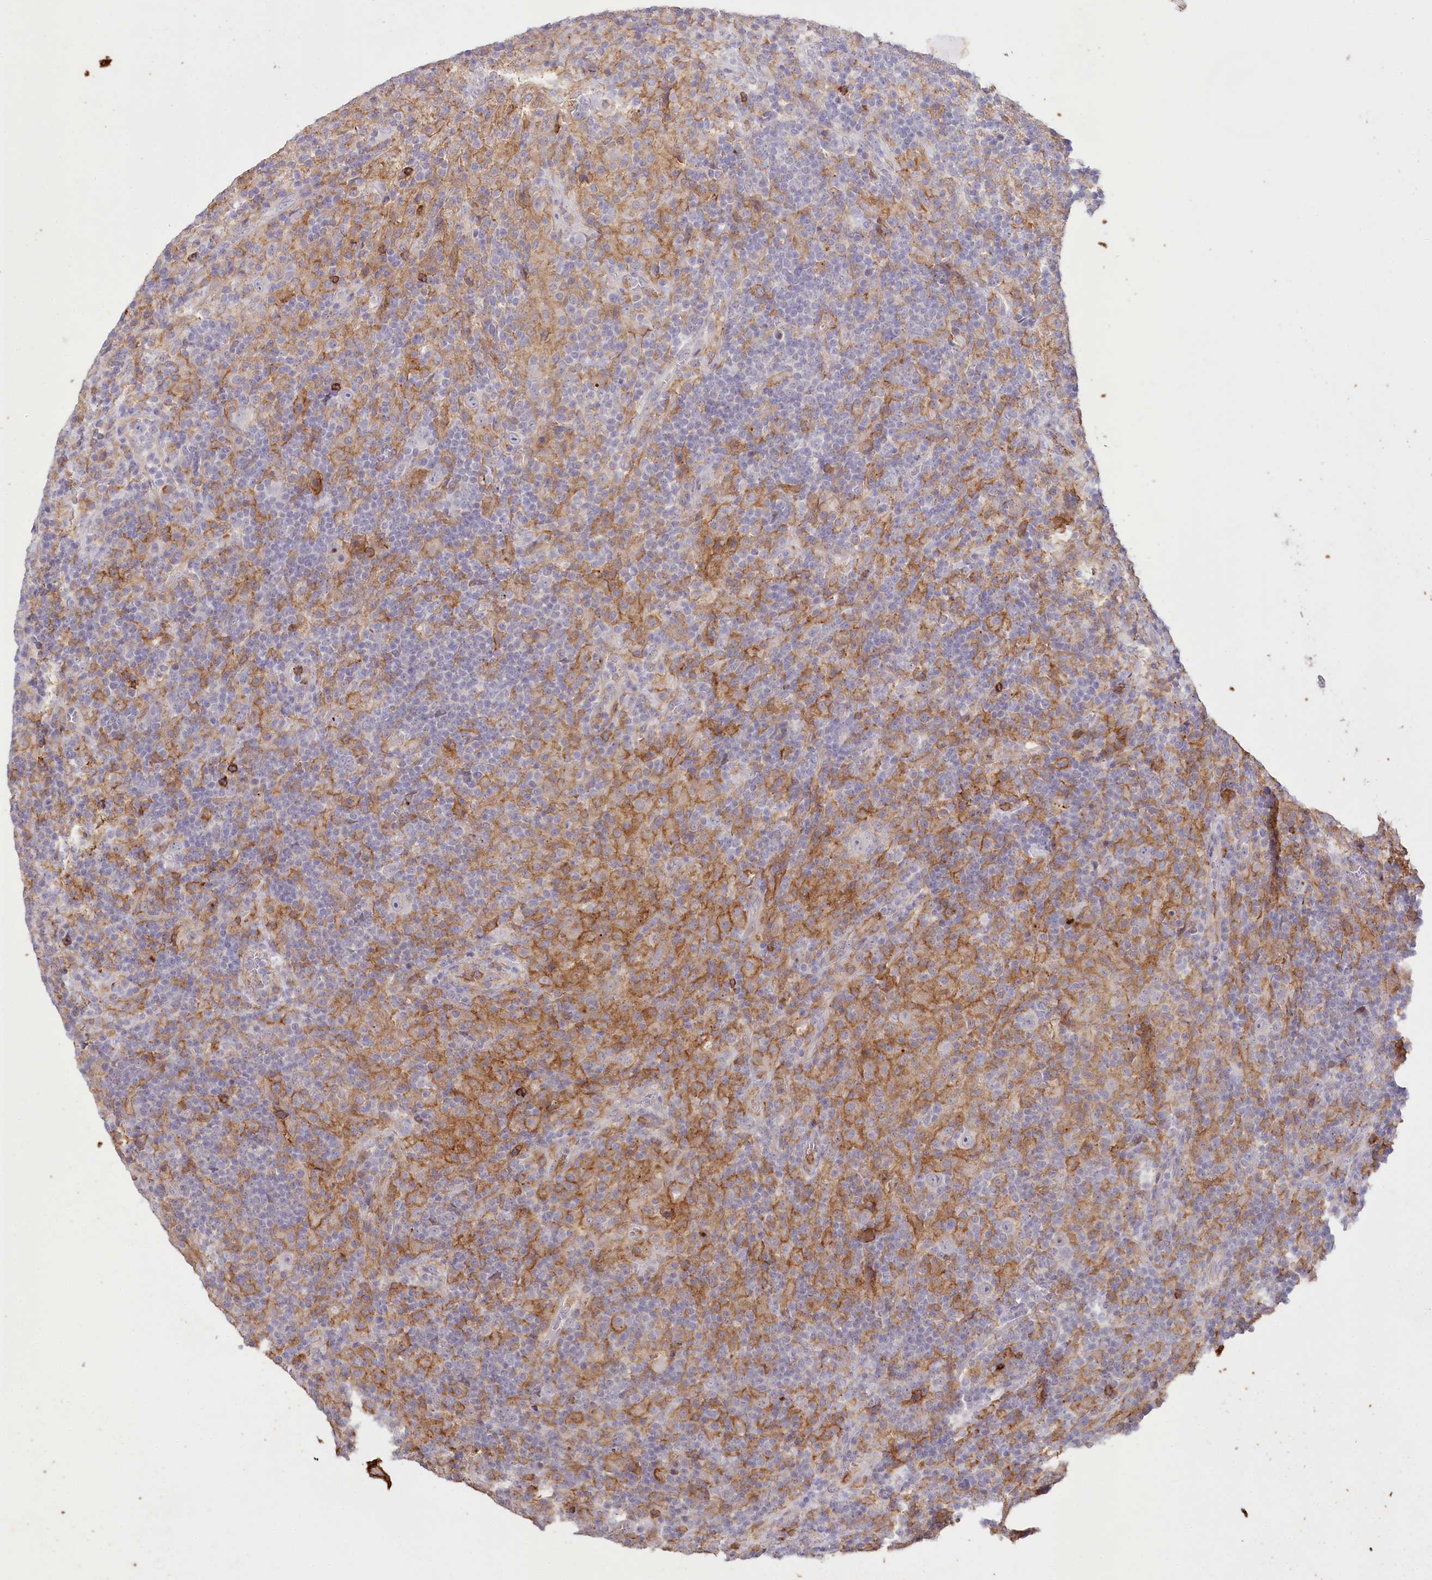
{"staining": {"intensity": "negative", "quantity": "none", "location": "none"}, "tissue": "lymphoma", "cell_type": "Tumor cells", "image_type": "cancer", "snomed": [{"axis": "morphology", "description": "Hodgkin's disease, NOS"}, {"axis": "topography", "description": "Lymph node"}], "caption": "DAB immunohistochemical staining of human Hodgkin's disease shows no significant positivity in tumor cells.", "gene": "ALDH3B1", "patient": {"sex": "male", "age": 70}}